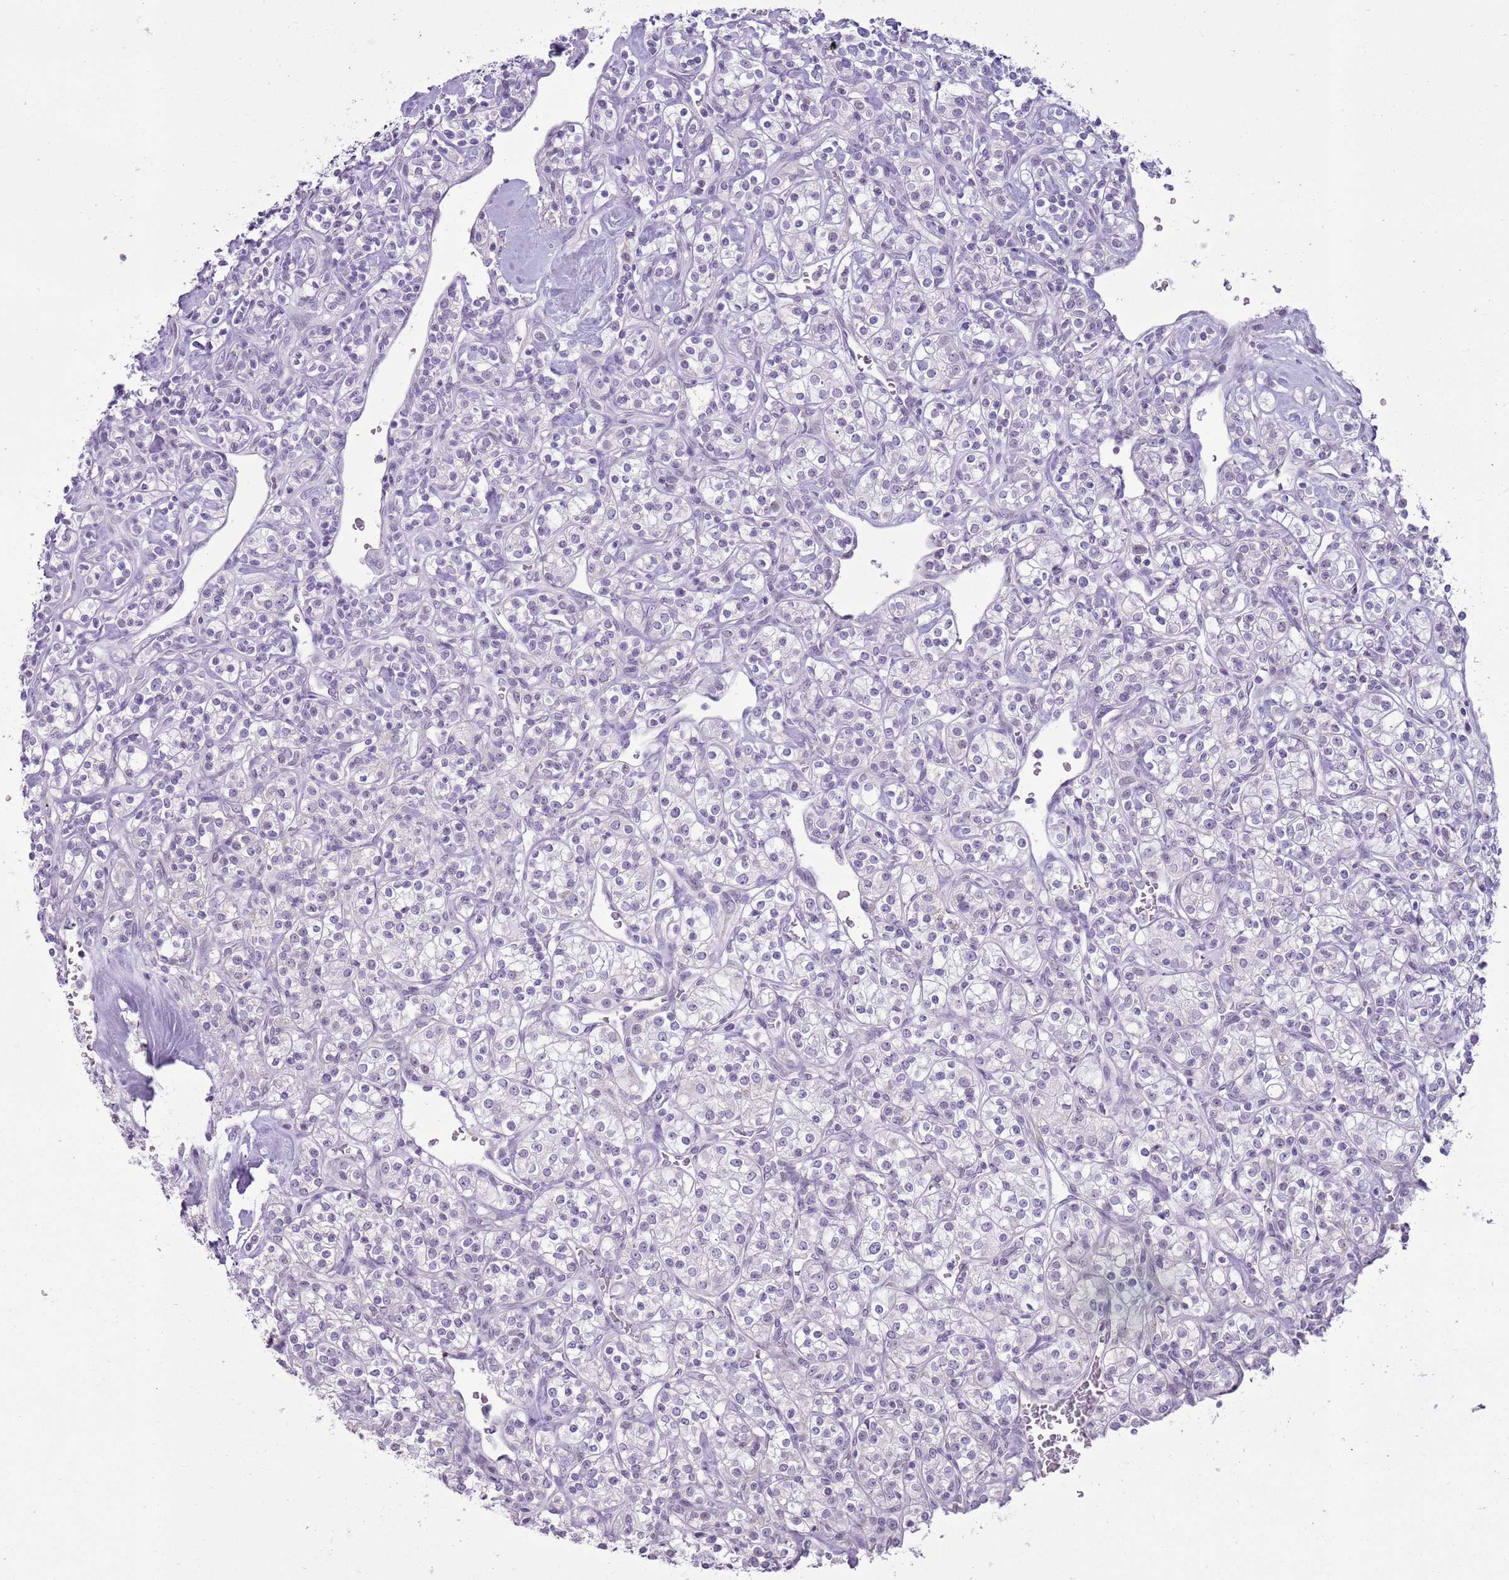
{"staining": {"intensity": "negative", "quantity": "none", "location": "none"}, "tissue": "renal cancer", "cell_type": "Tumor cells", "image_type": "cancer", "snomed": [{"axis": "morphology", "description": "Adenocarcinoma, NOS"}, {"axis": "topography", "description": "Kidney"}], "caption": "Photomicrograph shows no significant protein positivity in tumor cells of renal adenocarcinoma. (DAB (3,3'-diaminobenzidine) IHC, high magnification).", "gene": "RPL3L", "patient": {"sex": "male", "age": 77}}